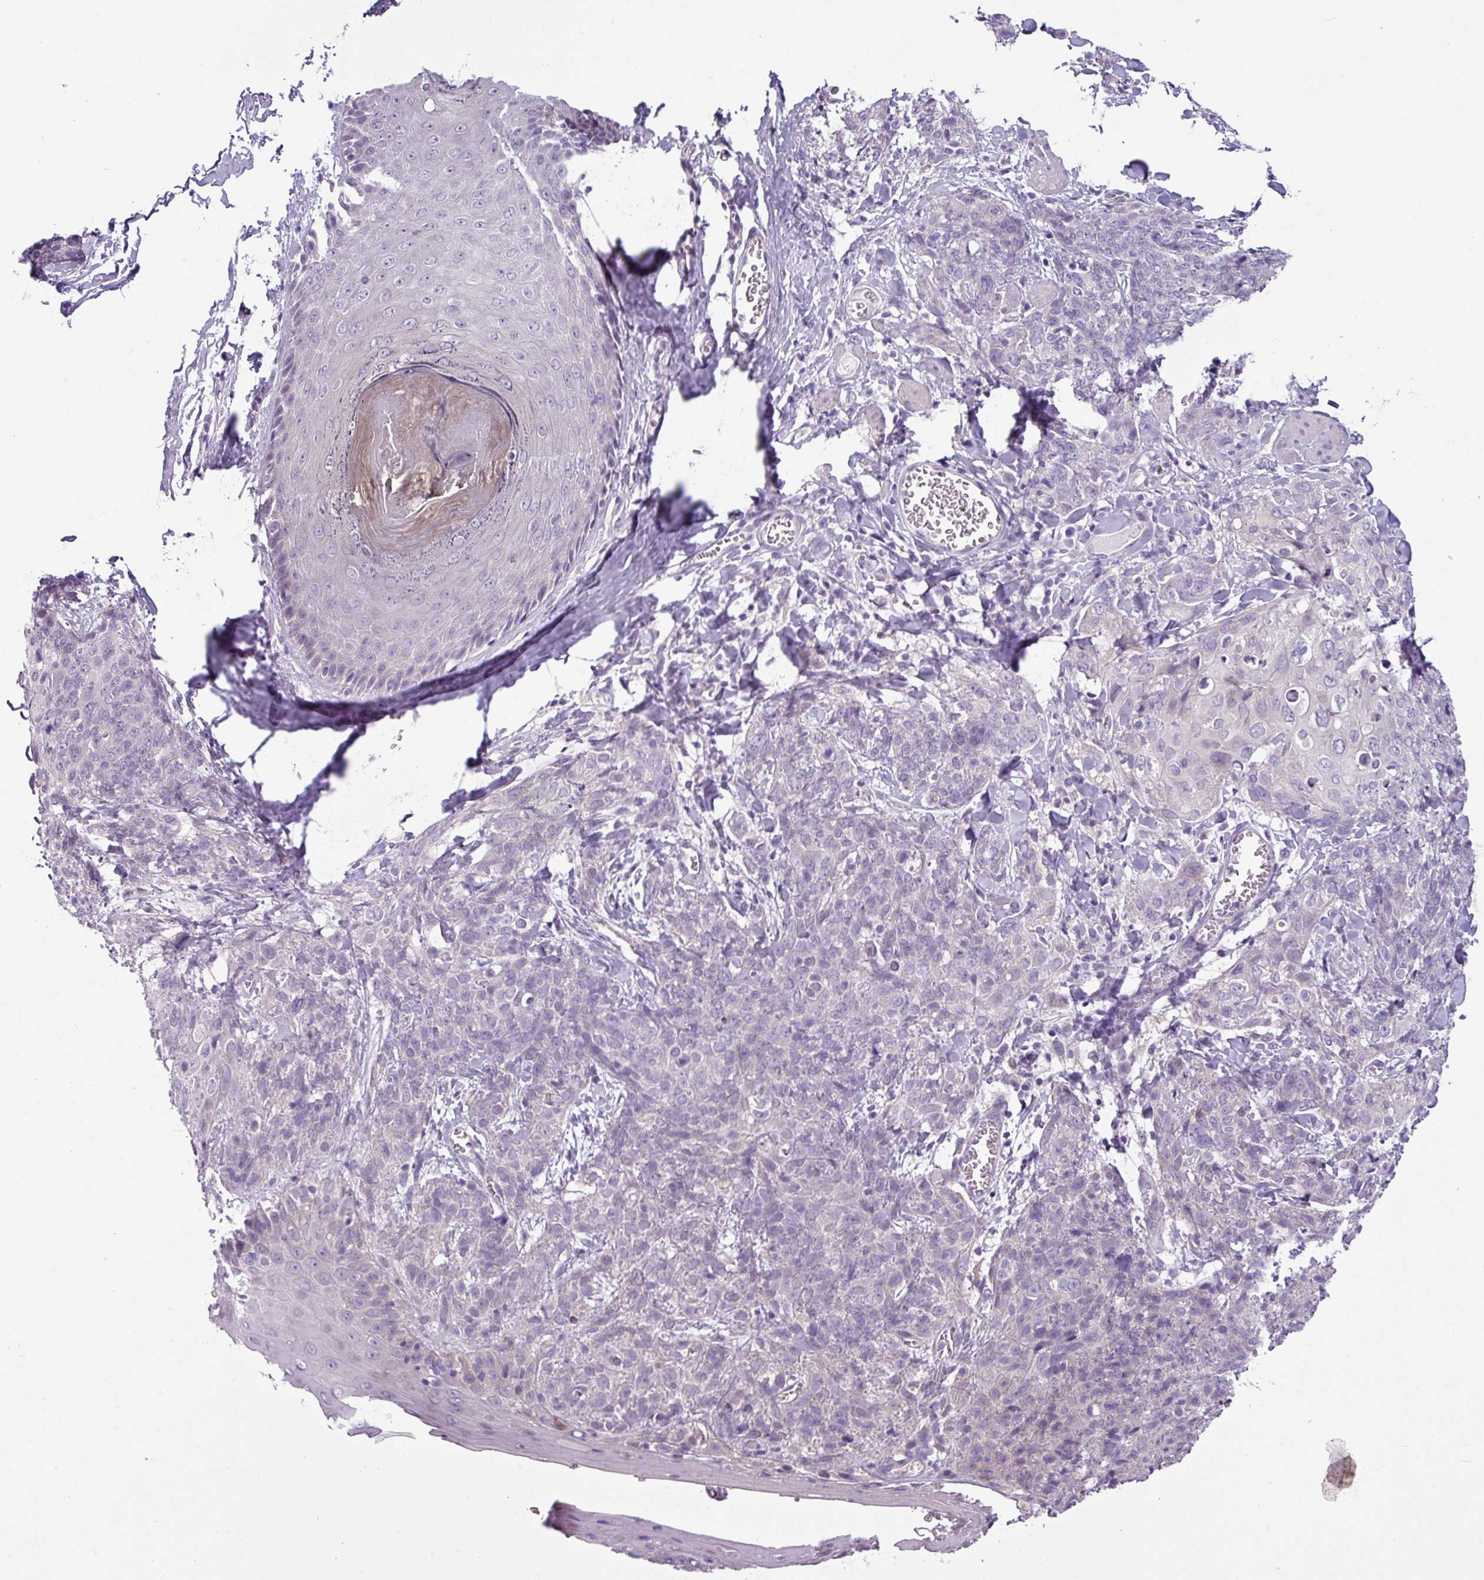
{"staining": {"intensity": "negative", "quantity": "none", "location": "none"}, "tissue": "skin cancer", "cell_type": "Tumor cells", "image_type": "cancer", "snomed": [{"axis": "morphology", "description": "Squamous cell carcinoma, NOS"}, {"axis": "topography", "description": "Skin"}, {"axis": "topography", "description": "Vulva"}], "caption": "The IHC image has no significant staining in tumor cells of squamous cell carcinoma (skin) tissue.", "gene": "TOR1AIP2", "patient": {"sex": "female", "age": 85}}